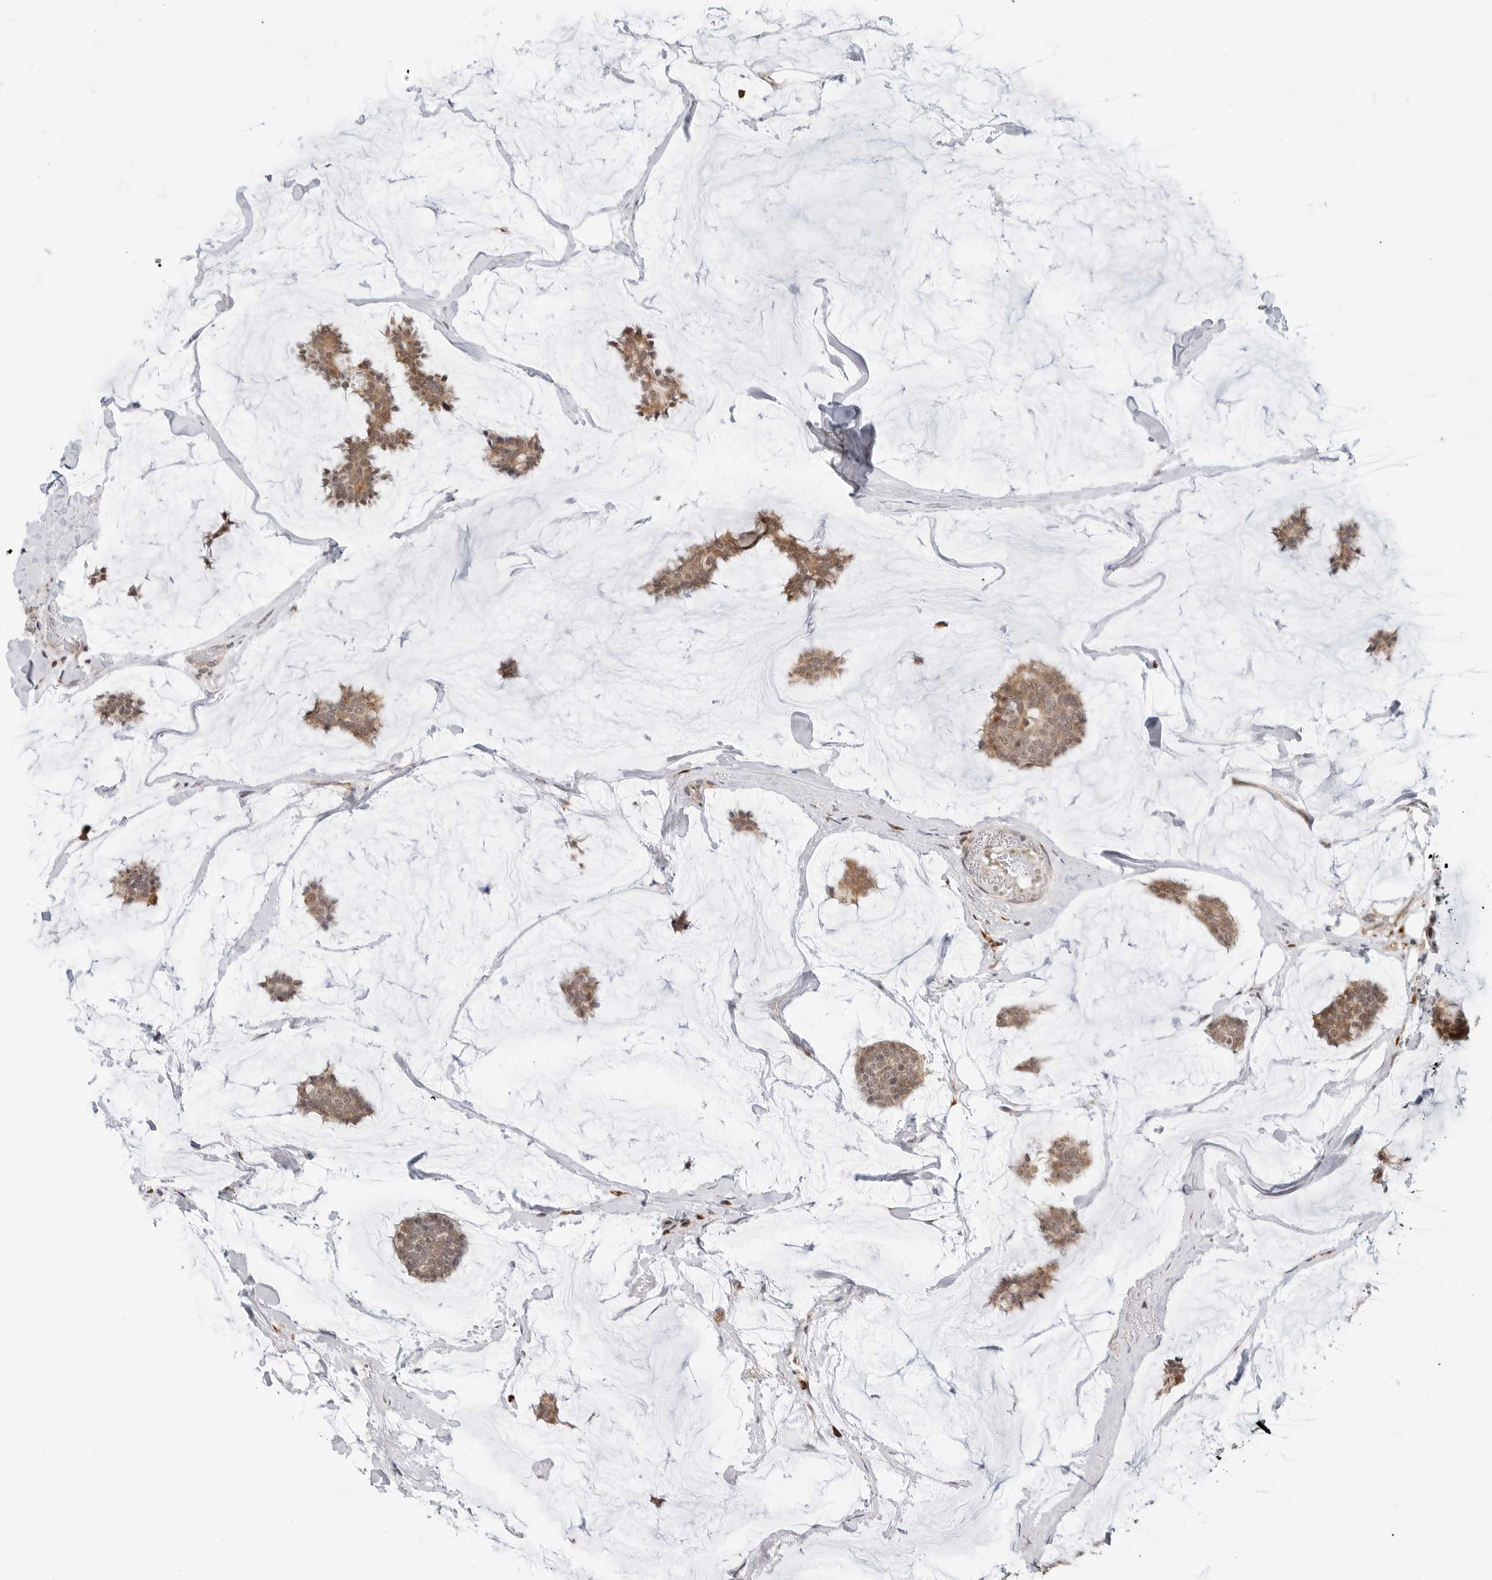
{"staining": {"intensity": "moderate", "quantity": ">75%", "location": "cytoplasmic/membranous"}, "tissue": "breast cancer", "cell_type": "Tumor cells", "image_type": "cancer", "snomed": [{"axis": "morphology", "description": "Duct carcinoma"}, {"axis": "topography", "description": "Breast"}], "caption": "Brown immunohistochemical staining in intraductal carcinoma (breast) reveals moderate cytoplasmic/membranous expression in about >75% of tumor cells.", "gene": "POLR3GL", "patient": {"sex": "female", "age": 93}}